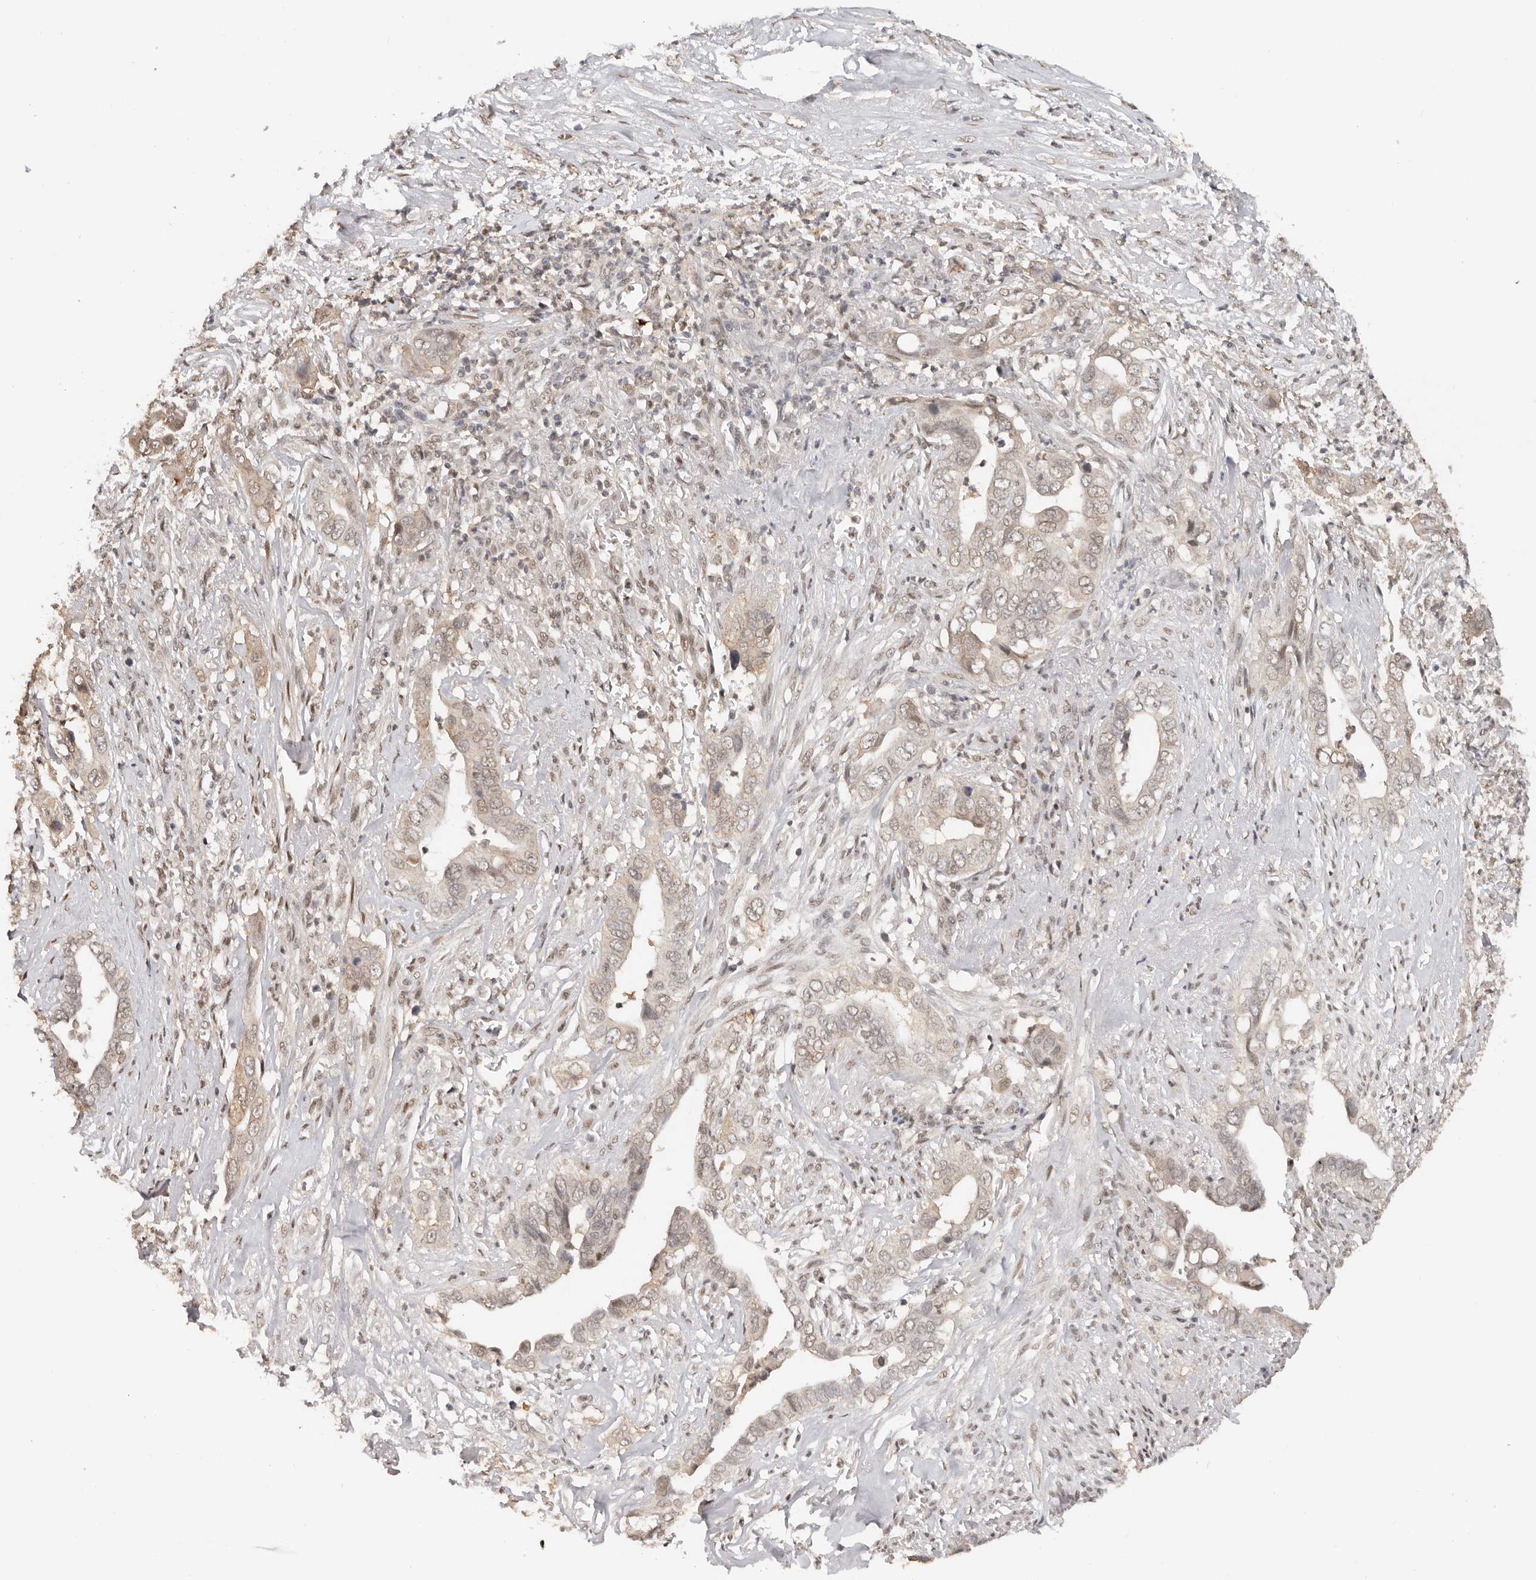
{"staining": {"intensity": "weak", "quantity": ">75%", "location": "cytoplasmic/membranous,nuclear"}, "tissue": "liver cancer", "cell_type": "Tumor cells", "image_type": "cancer", "snomed": [{"axis": "morphology", "description": "Cholangiocarcinoma"}, {"axis": "topography", "description": "Liver"}], "caption": "A micrograph of human liver cholangiocarcinoma stained for a protein shows weak cytoplasmic/membranous and nuclear brown staining in tumor cells. (Brightfield microscopy of DAB IHC at high magnification).", "gene": "SEC14L1", "patient": {"sex": "female", "age": 79}}